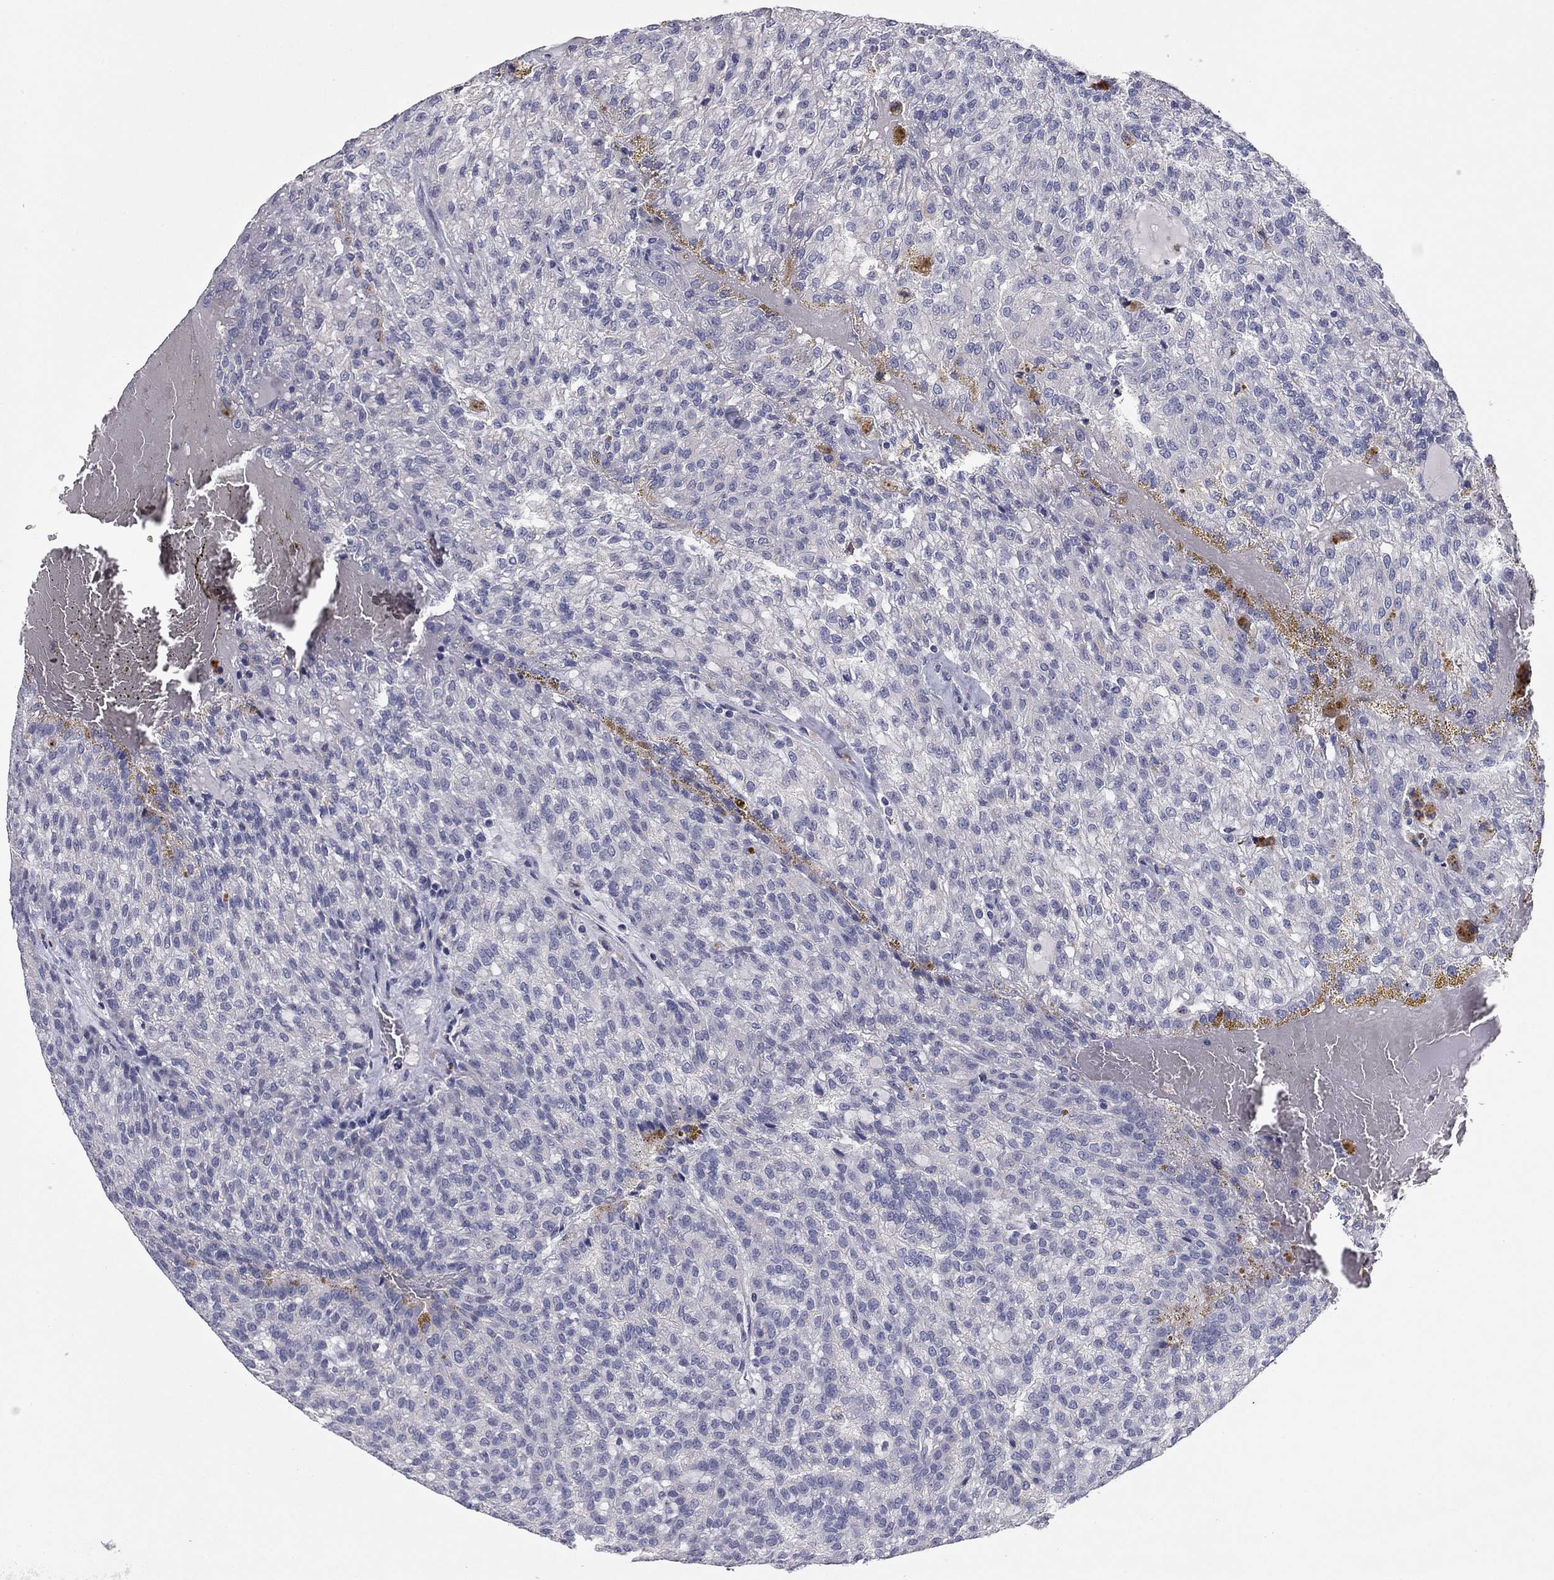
{"staining": {"intensity": "negative", "quantity": "none", "location": "none"}, "tissue": "renal cancer", "cell_type": "Tumor cells", "image_type": "cancer", "snomed": [{"axis": "morphology", "description": "Adenocarcinoma, NOS"}, {"axis": "topography", "description": "Kidney"}], "caption": "Protein analysis of renal cancer (adenocarcinoma) shows no significant positivity in tumor cells.", "gene": "CNTNAP4", "patient": {"sex": "male", "age": 63}}